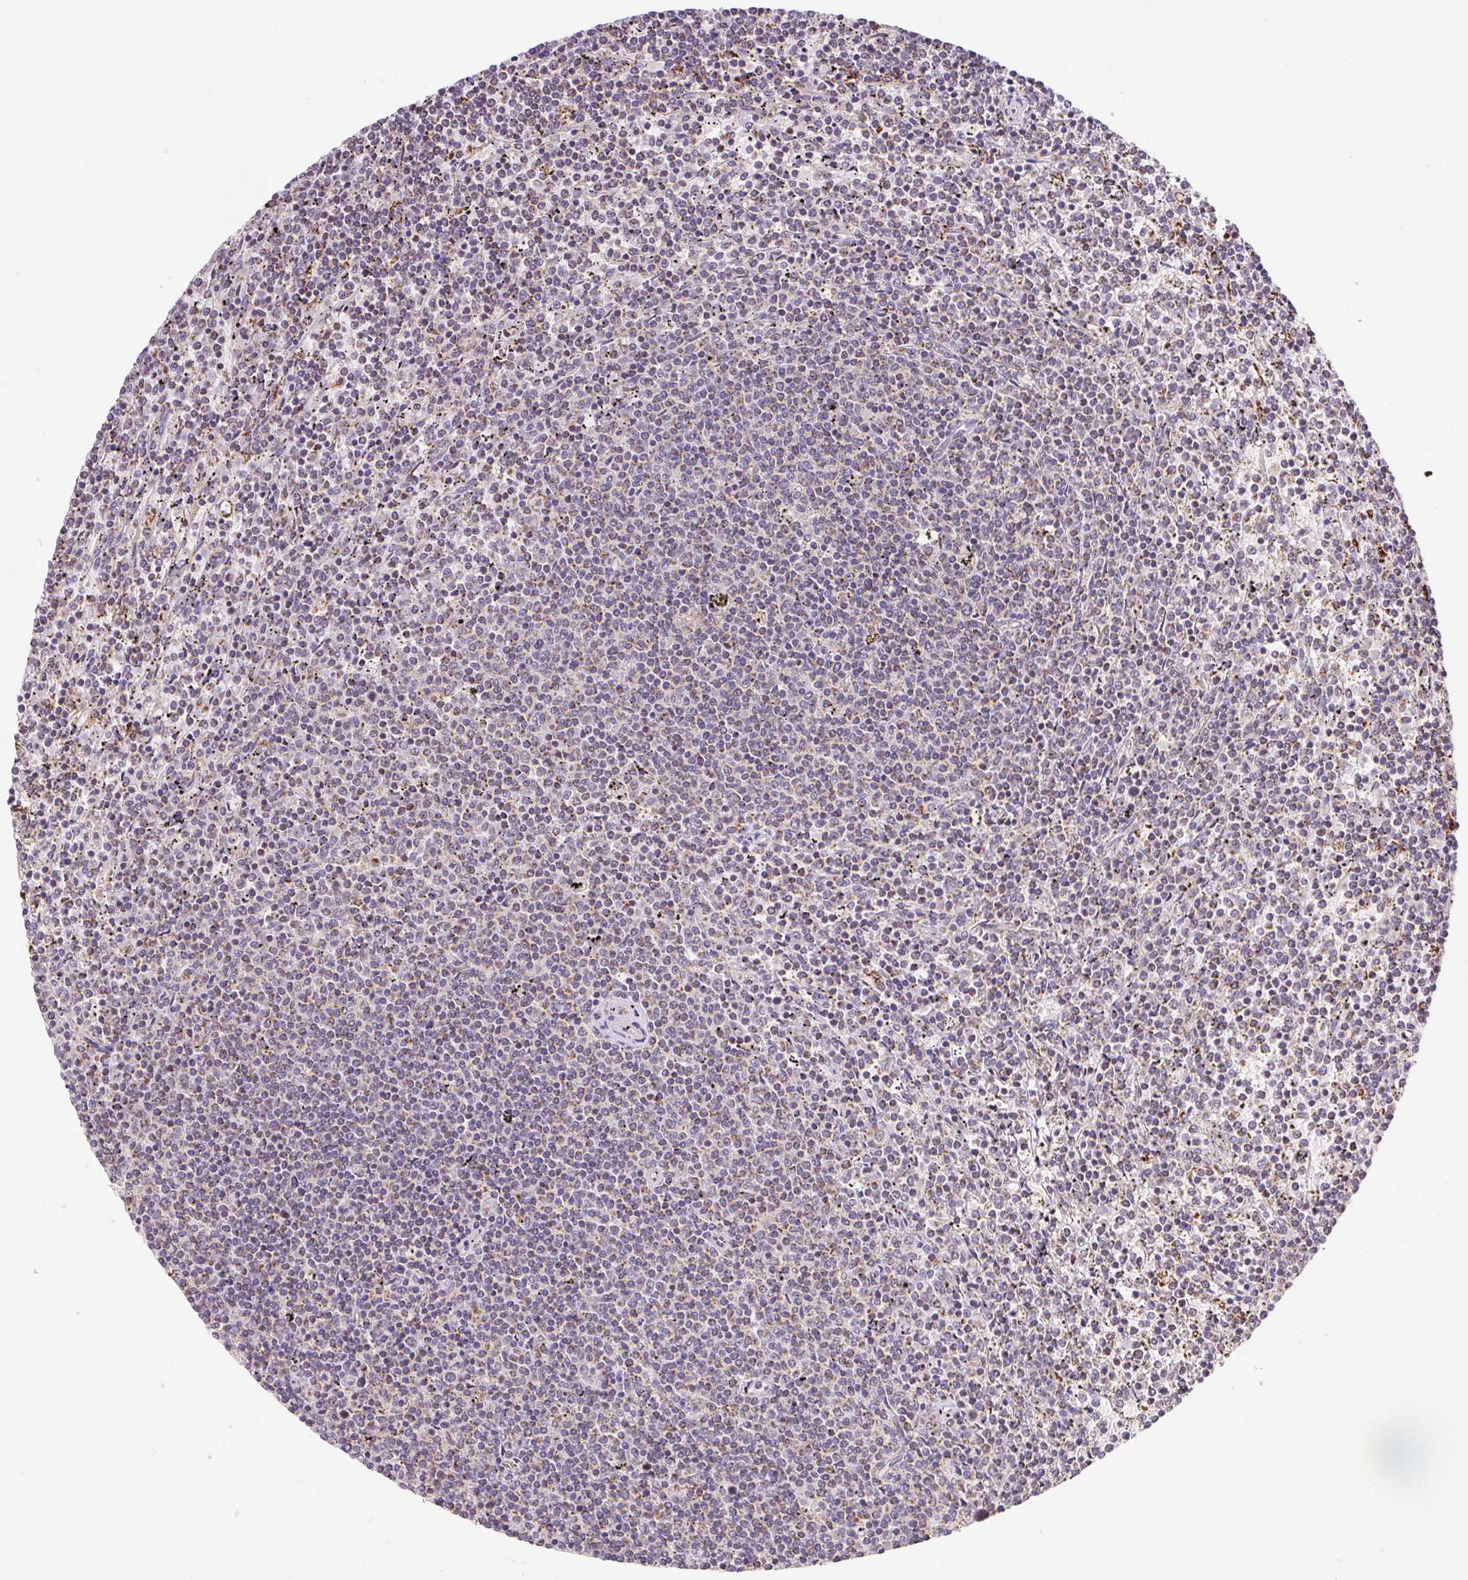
{"staining": {"intensity": "negative", "quantity": "none", "location": "none"}, "tissue": "lymphoma", "cell_type": "Tumor cells", "image_type": "cancer", "snomed": [{"axis": "morphology", "description": "Malignant lymphoma, non-Hodgkin's type, Low grade"}, {"axis": "topography", "description": "Spleen"}], "caption": "An immunohistochemistry micrograph of malignant lymphoma, non-Hodgkin's type (low-grade) is shown. There is no staining in tumor cells of malignant lymphoma, non-Hodgkin's type (low-grade).", "gene": "EMC6", "patient": {"sex": "female", "age": 50}}